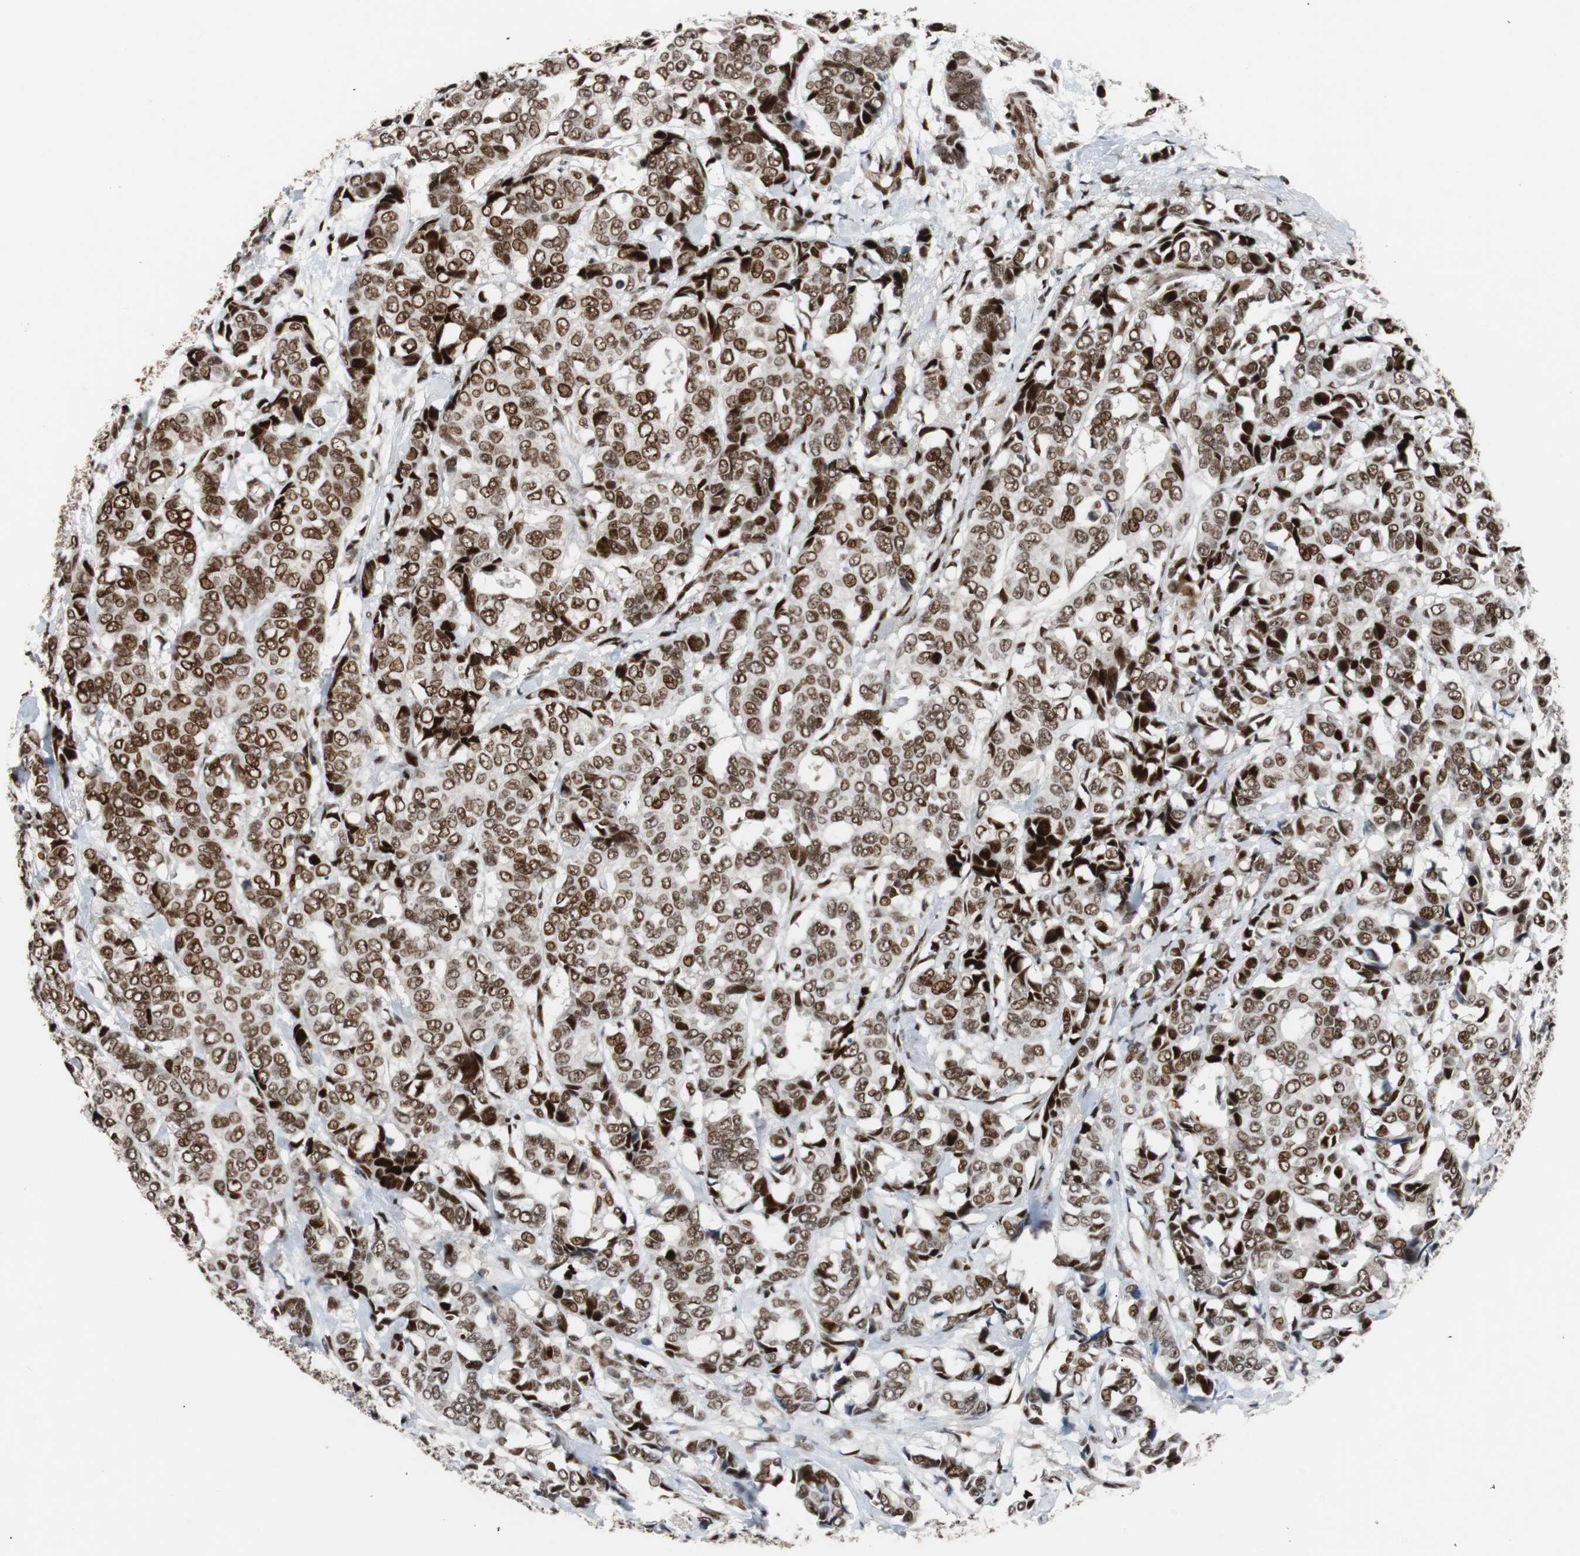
{"staining": {"intensity": "strong", "quantity": ">75%", "location": "nuclear"}, "tissue": "breast cancer", "cell_type": "Tumor cells", "image_type": "cancer", "snomed": [{"axis": "morphology", "description": "Duct carcinoma"}, {"axis": "topography", "description": "Breast"}], "caption": "Human breast cancer (intraductal carcinoma) stained with a brown dye displays strong nuclear positive positivity in about >75% of tumor cells.", "gene": "NBL1", "patient": {"sex": "female", "age": 87}}